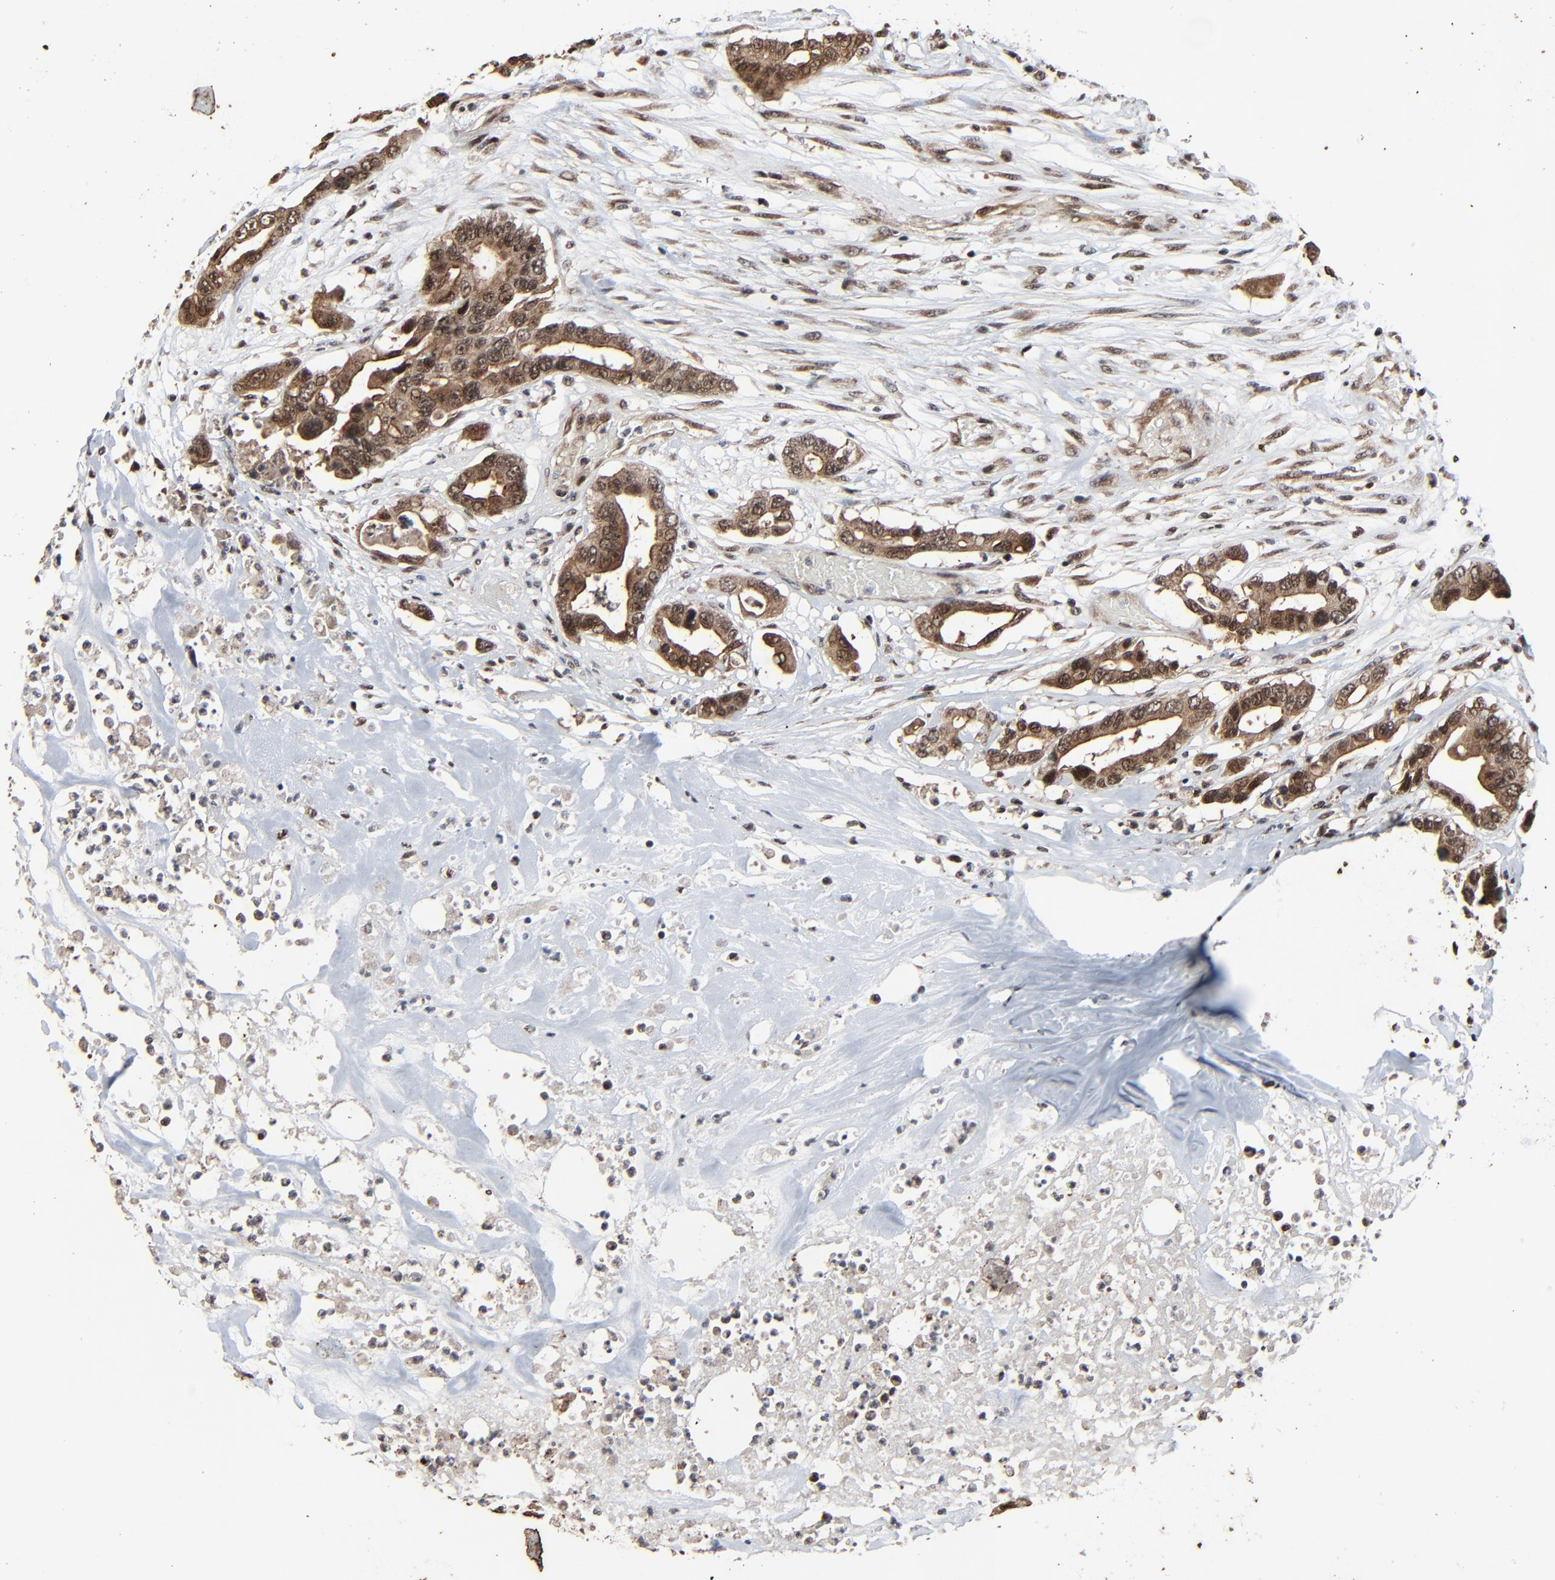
{"staining": {"intensity": "moderate", "quantity": ">75%", "location": "cytoplasmic/membranous,nuclear"}, "tissue": "colorectal cancer", "cell_type": "Tumor cells", "image_type": "cancer", "snomed": [{"axis": "morphology", "description": "Adenocarcinoma, NOS"}, {"axis": "topography", "description": "Colon"}], "caption": "Immunohistochemical staining of human adenocarcinoma (colorectal) reveals moderate cytoplasmic/membranous and nuclear protein expression in about >75% of tumor cells. (DAB (3,3'-diaminobenzidine) IHC, brown staining for protein, blue staining for nuclei).", "gene": "RHOJ", "patient": {"sex": "female", "age": 70}}